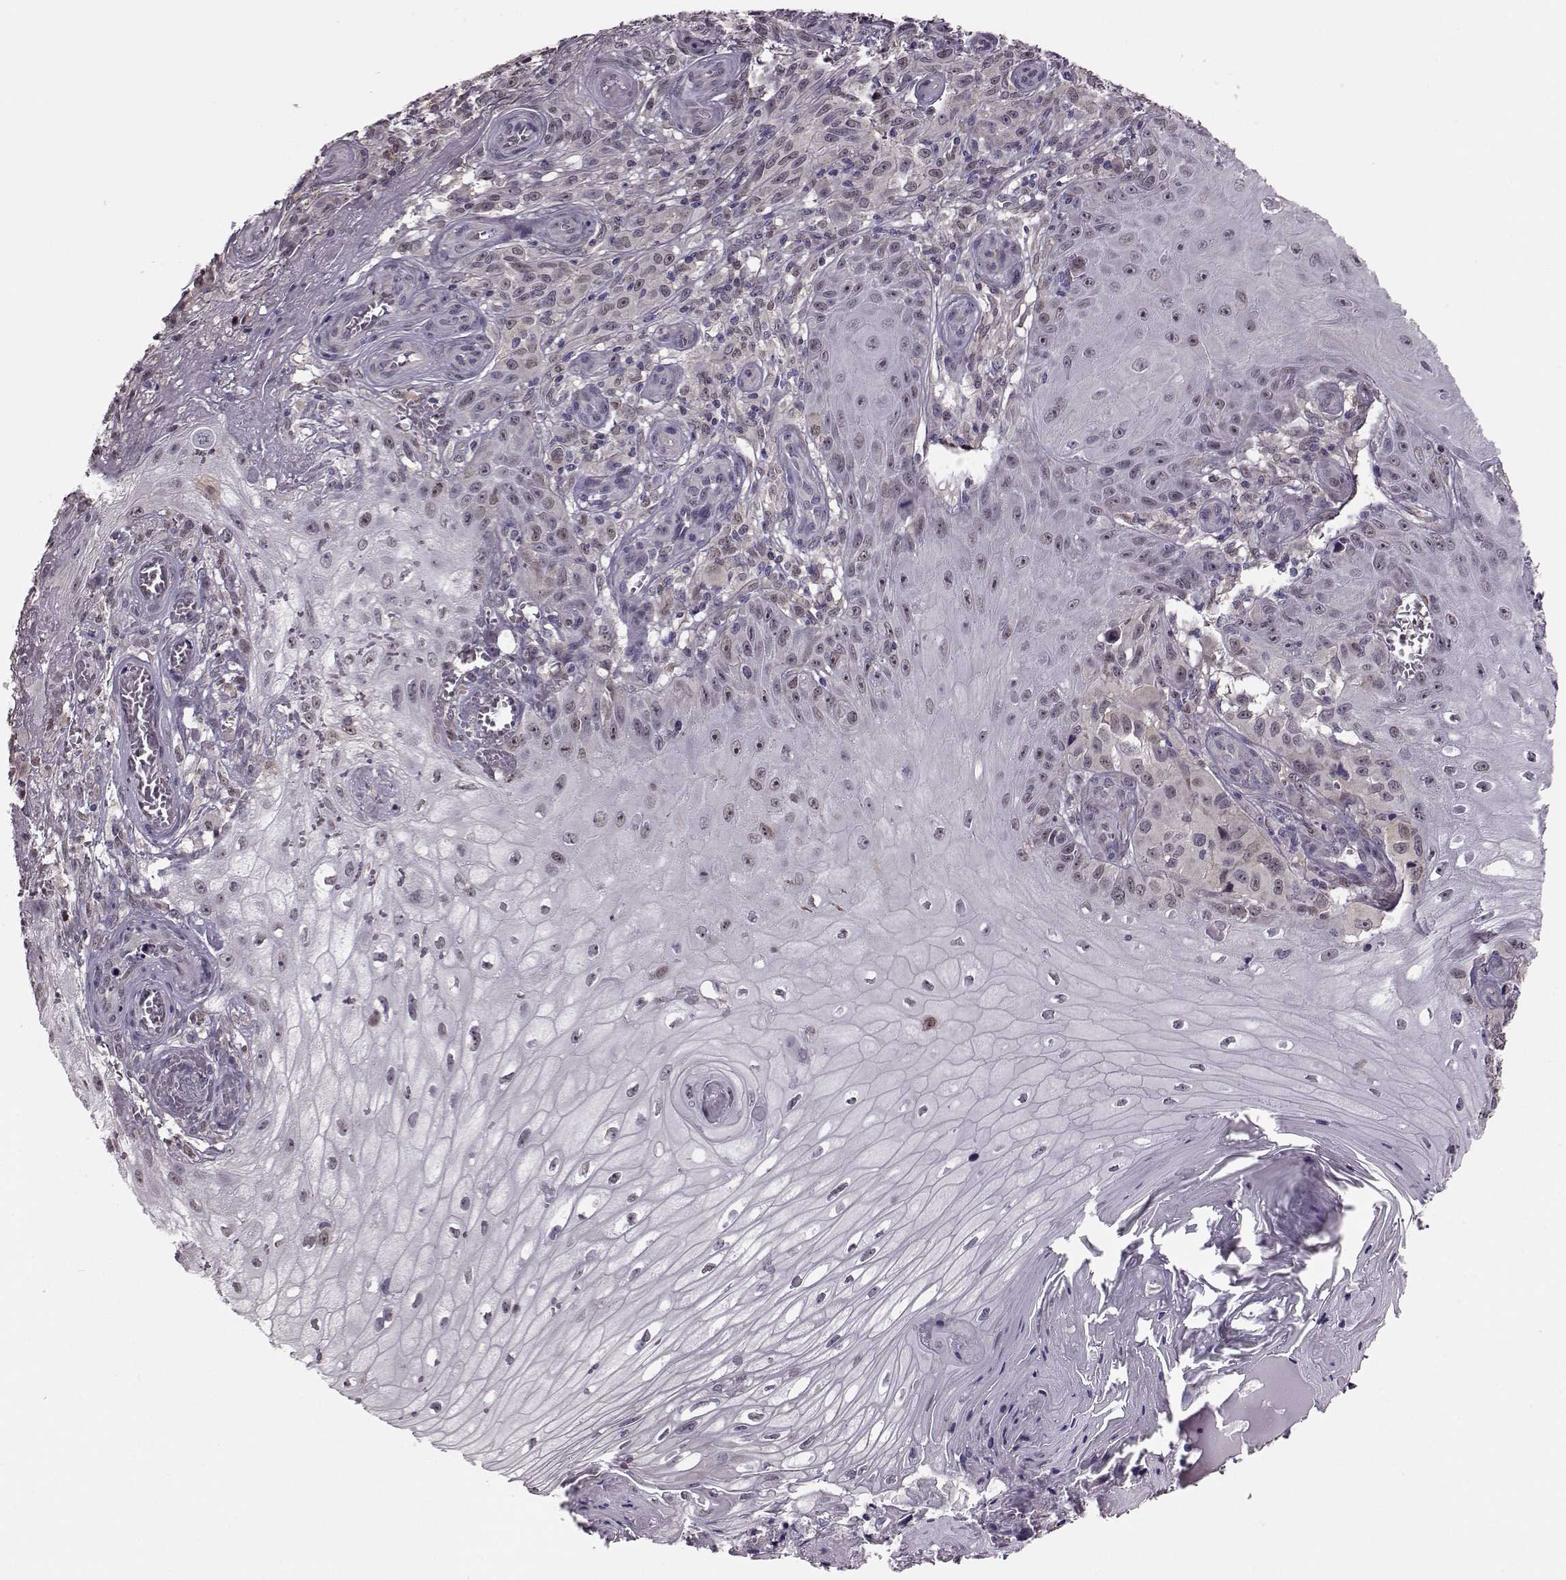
{"staining": {"intensity": "negative", "quantity": "none", "location": "none"}, "tissue": "melanoma", "cell_type": "Tumor cells", "image_type": "cancer", "snomed": [{"axis": "morphology", "description": "Malignant melanoma, NOS"}, {"axis": "topography", "description": "Skin"}], "caption": "Melanoma was stained to show a protein in brown. There is no significant expression in tumor cells.", "gene": "KLF6", "patient": {"sex": "female", "age": 53}}